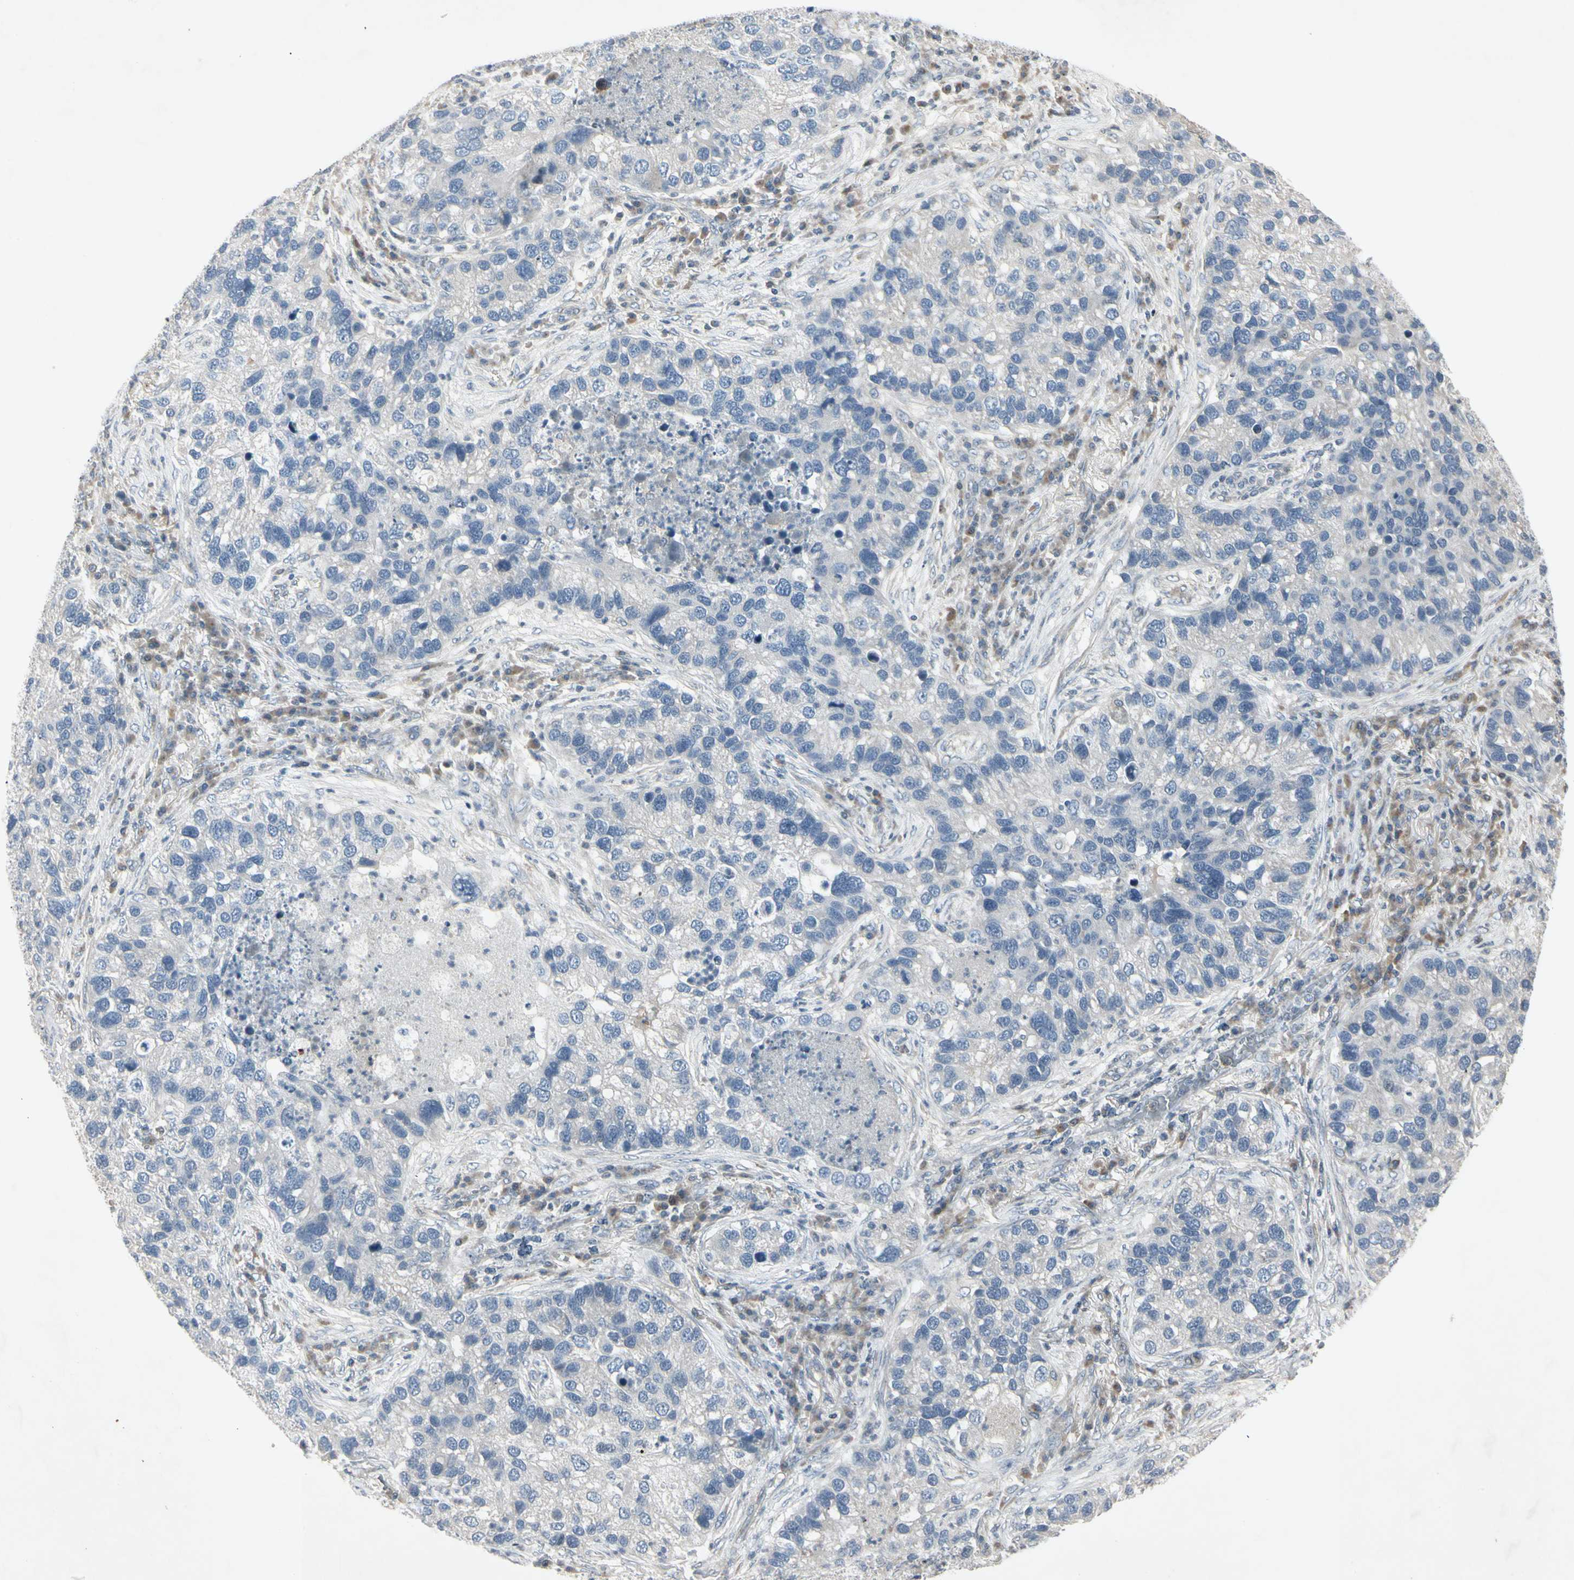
{"staining": {"intensity": "negative", "quantity": "none", "location": "none"}, "tissue": "lung cancer", "cell_type": "Tumor cells", "image_type": "cancer", "snomed": [{"axis": "morphology", "description": "Normal tissue, NOS"}, {"axis": "morphology", "description": "Adenocarcinoma, NOS"}, {"axis": "topography", "description": "Bronchus"}, {"axis": "topography", "description": "Lung"}], "caption": "Image shows no significant protein expression in tumor cells of lung cancer.", "gene": "TEK", "patient": {"sex": "male", "age": 54}}